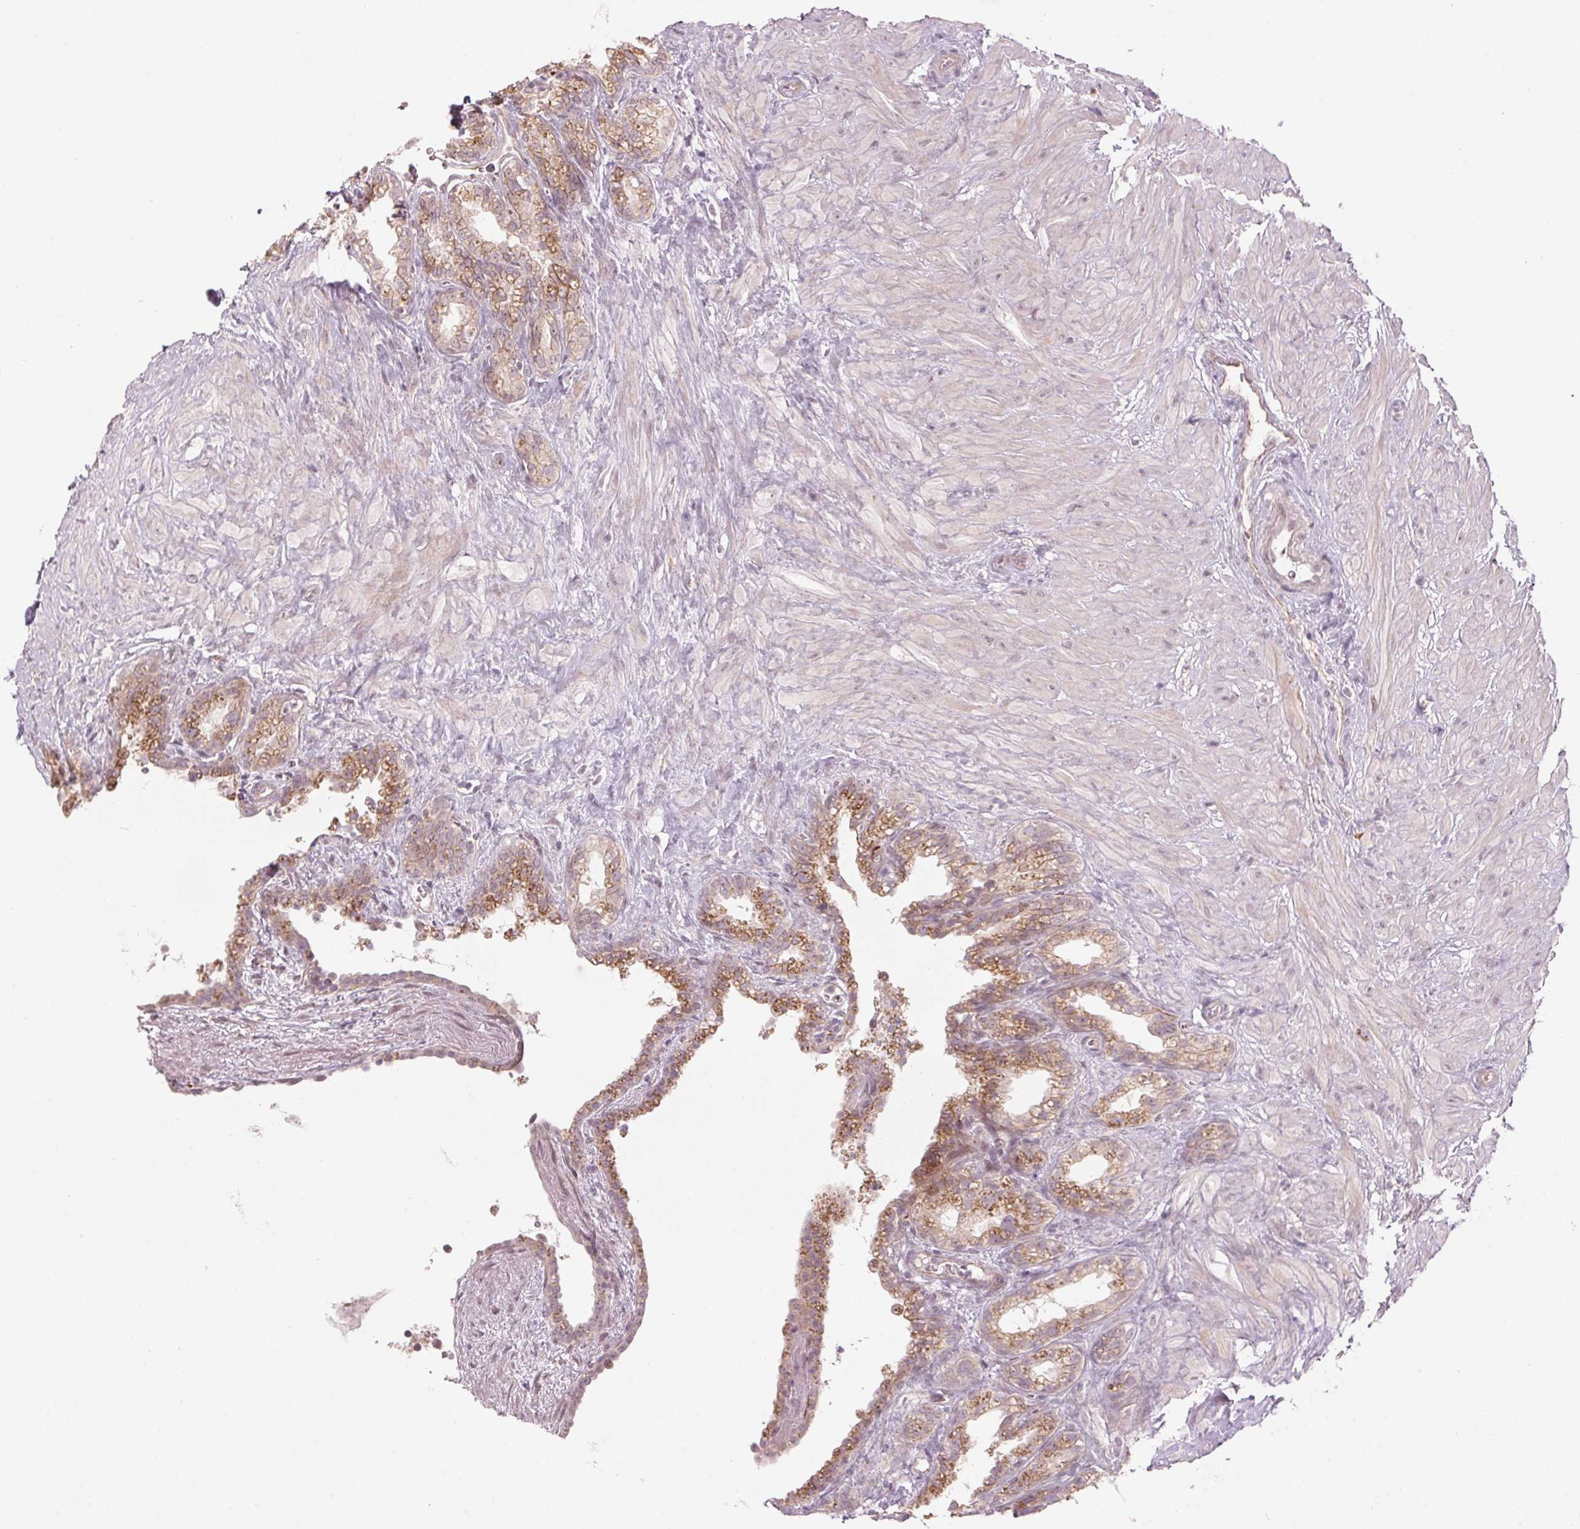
{"staining": {"intensity": "moderate", "quantity": ">75%", "location": "cytoplasmic/membranous"}, "tissue": "seminal vesicle", "cell_type": "Glandular cells", "image_type": "normal", "snomed": [{"axis": "morphology", "description": "Normal tissue, NOS"}, {"axis": "morphology", "description": "Urothelial carcinoma, NOS"}, {"axis": "topography", "description": "Urinary bladder"}, {"axis": "topography", "description": "Seminal veicle"}], "caption": "Immunohistochemistry of unremarkable seminal vesicle reveals medium levels of moderate cytoplasmic/membranous expression in about >75% of glandular cells. (Brightfield microscopy of DAB IHC at high magnification).", "gene": "TMED6", "patient": {"sex": "male", "age": 76}}